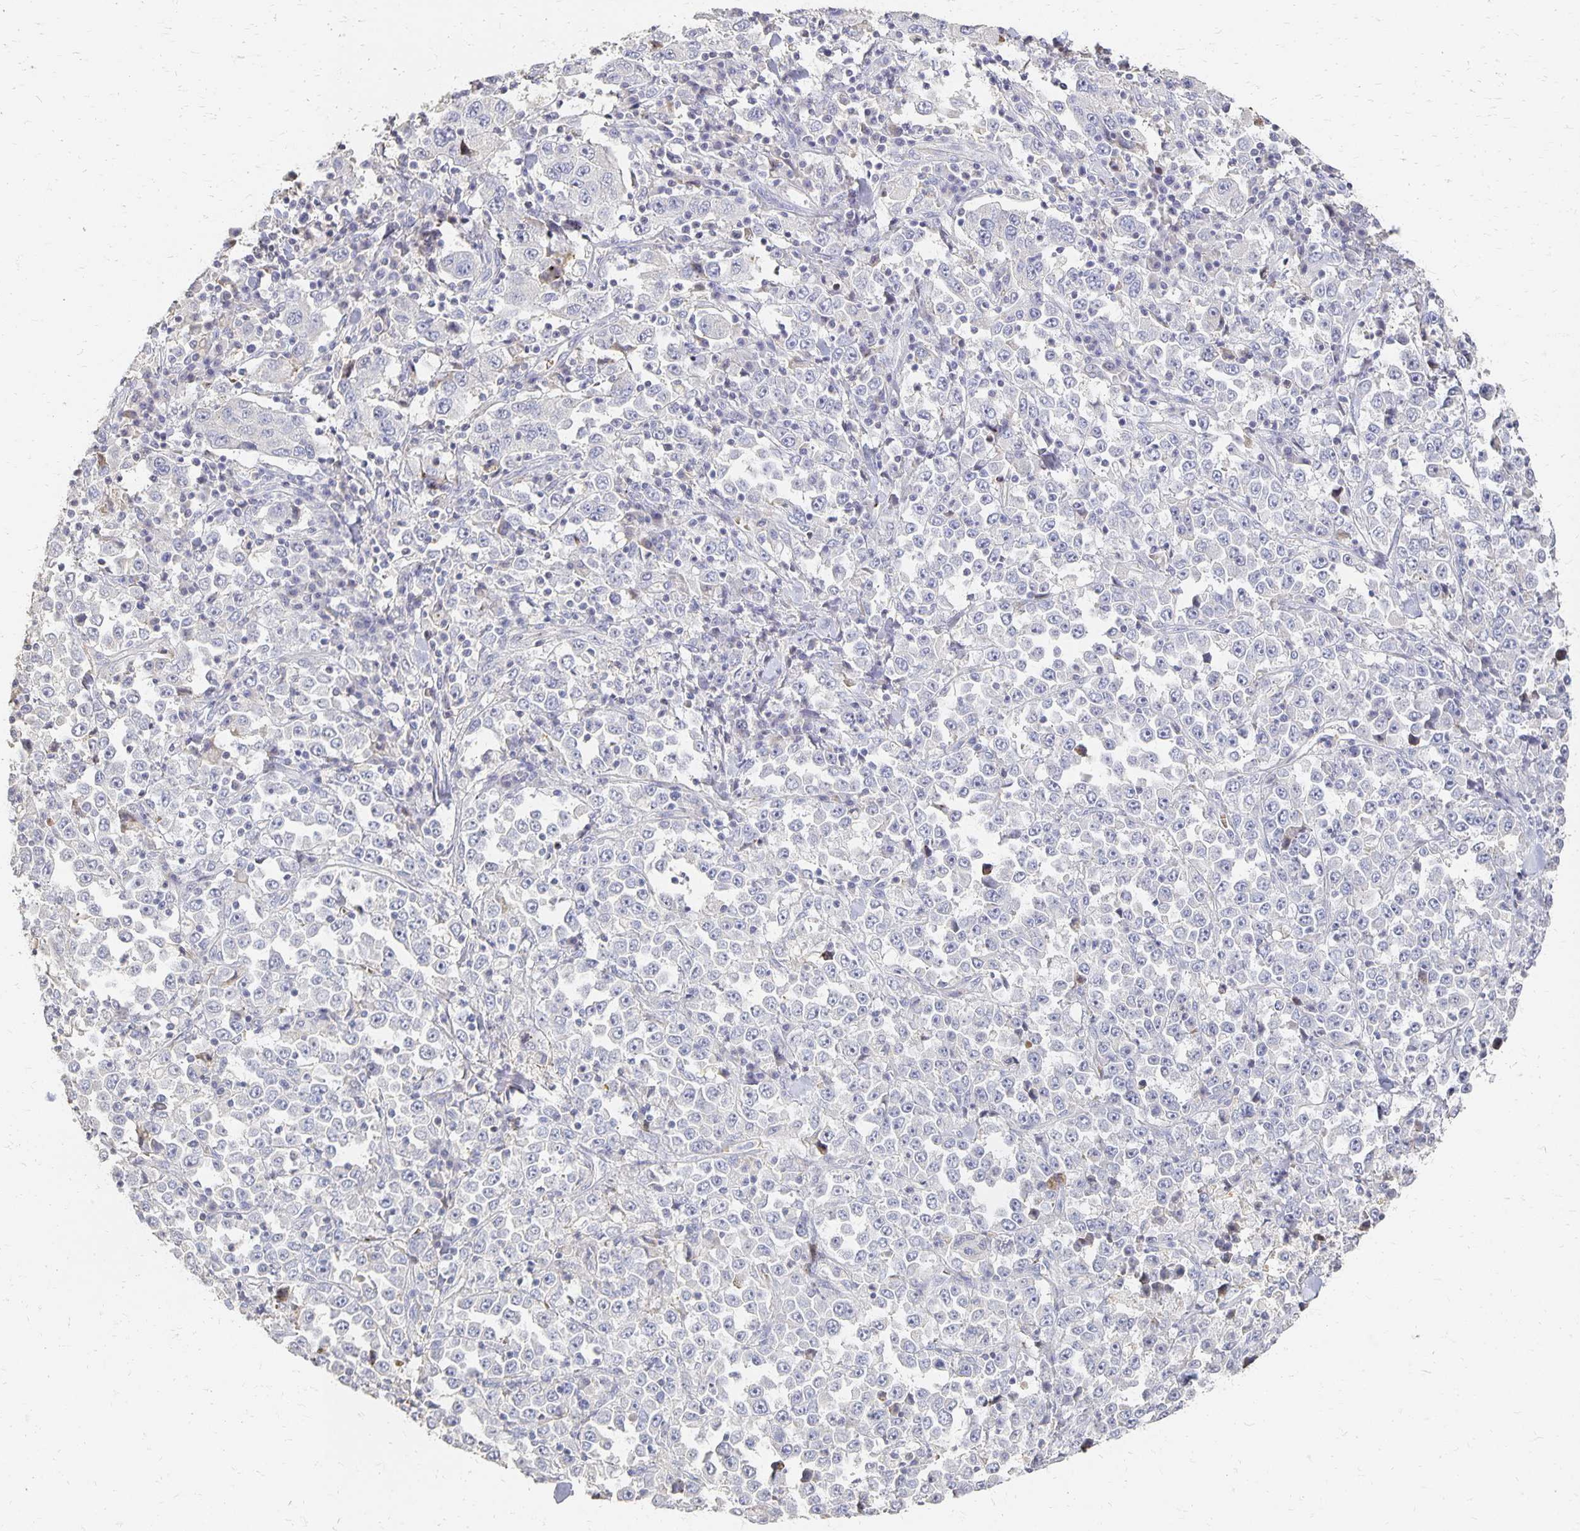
{"staining": {"intensity": "negative", "quantity": "none", "location": "none"}, "tissue": "stomach cancer", "cell_type": "Tumor cells", "image_type": "cancer", "snomed": [{"axis": "morphology", "description": "Normal tissue, NOS"}, {"axis": "morphology", "description": "Adenocarcinoma, NOS"}, {"axis": "topography", "description": "Stomach, upper"}, {"axis": "topography", "description": "Stomach"}], "caption": "Tumor cells show no significant protein positivity in stomach cancer.", "gene": "CST6", "patient": {"sex": "male", "age": 59}}